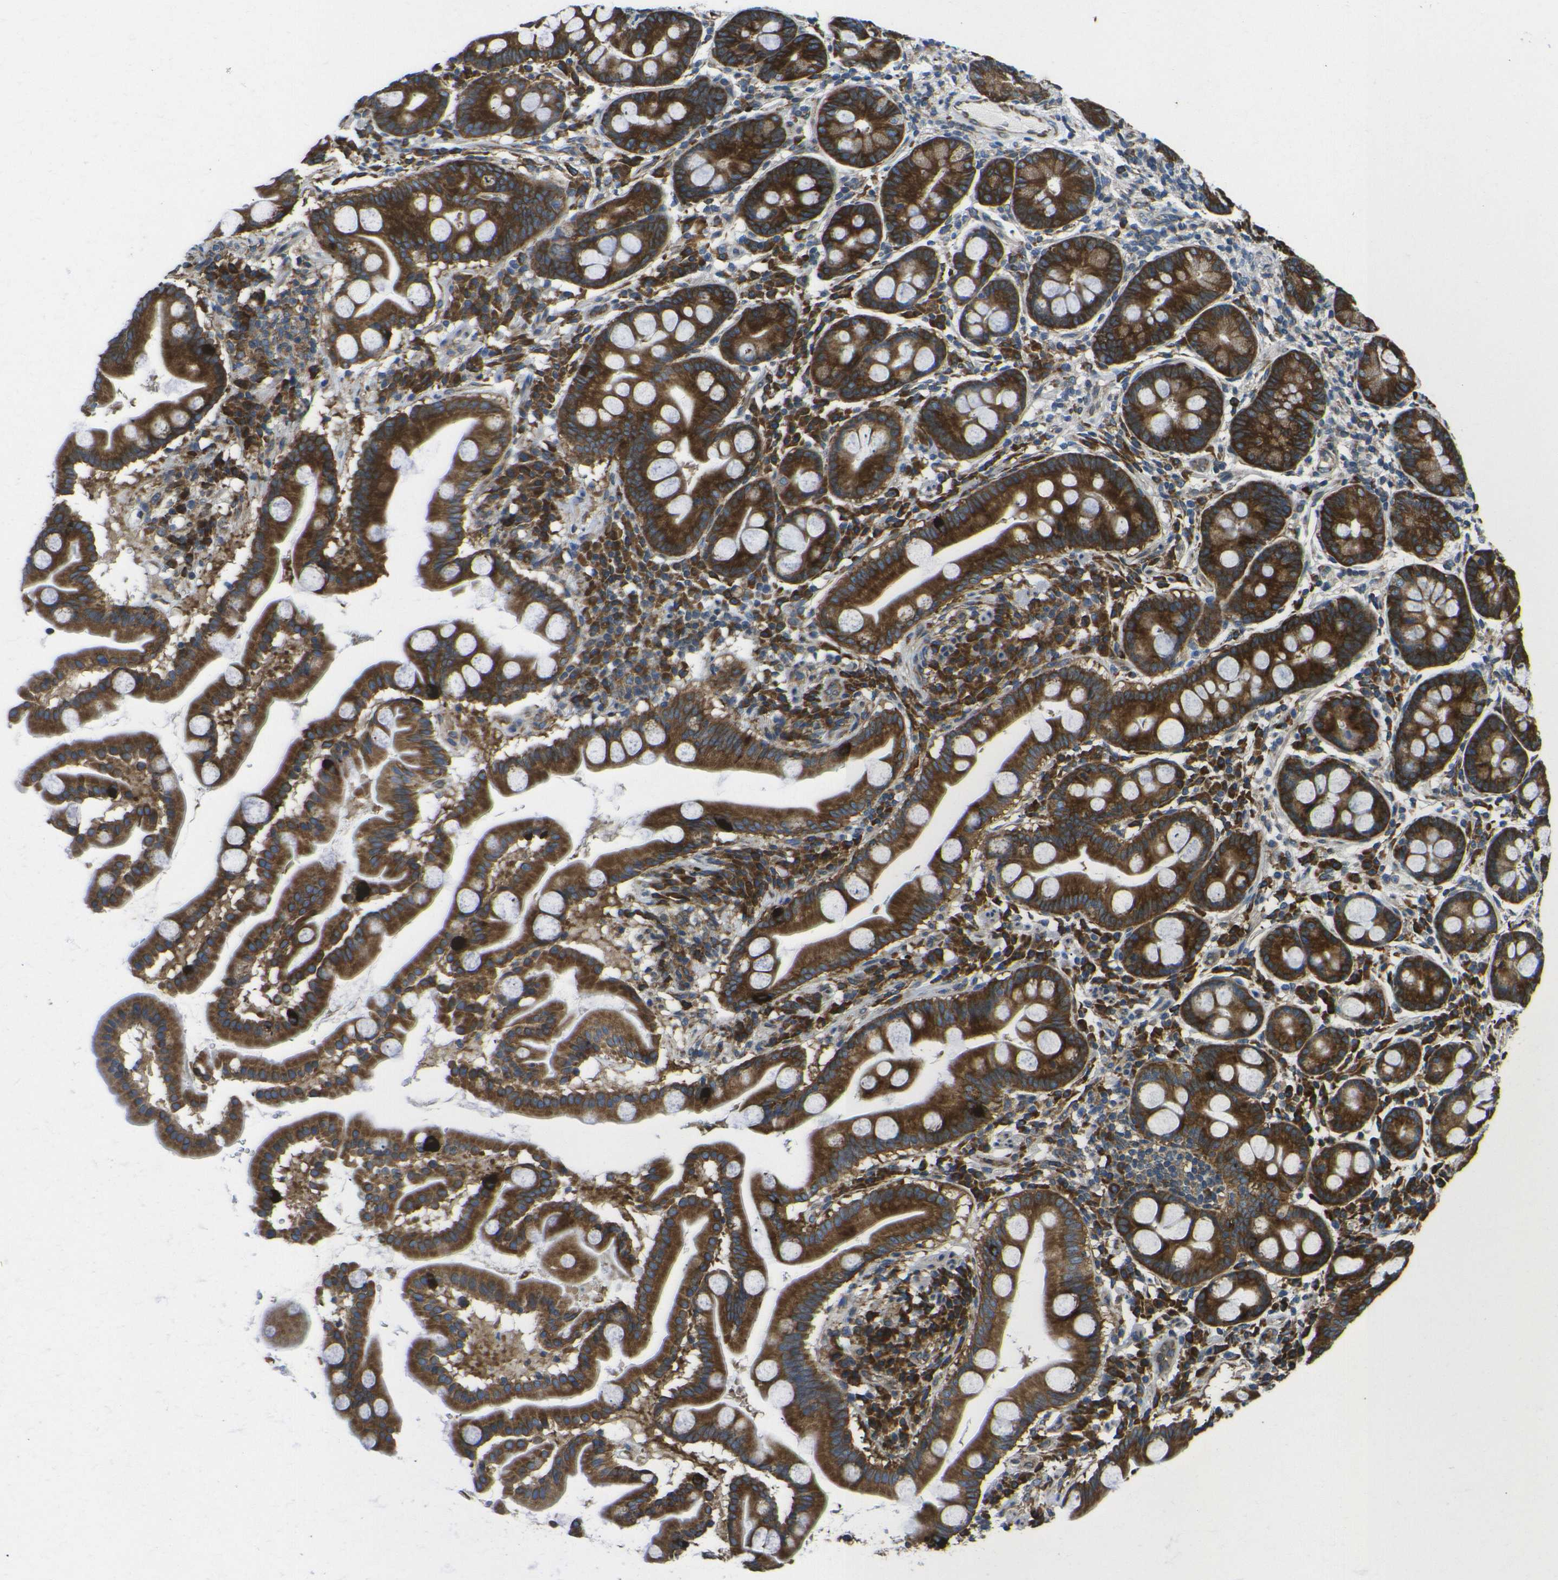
{"staining": {"intensity": "strong", "quantity": ">75%", "location": "cytoplasmic/membranous"}, "tissue": "duodenum", "cell_type": "Glandular cells", "image_type": "normal", "snomed": [{"axis": "morphology", "description": "Normal tissue, NOS"}, {"axis": "topography", "description": "Duodenum"}], "caption": "Approximately >75% of glandular cells in benign human duodenum display strong cytoplasmic/membranous protein expression as visualized by brown immunohistochemical staining.", "gene": "RPSA", "patient": {"sex": "male", "age": 50}}